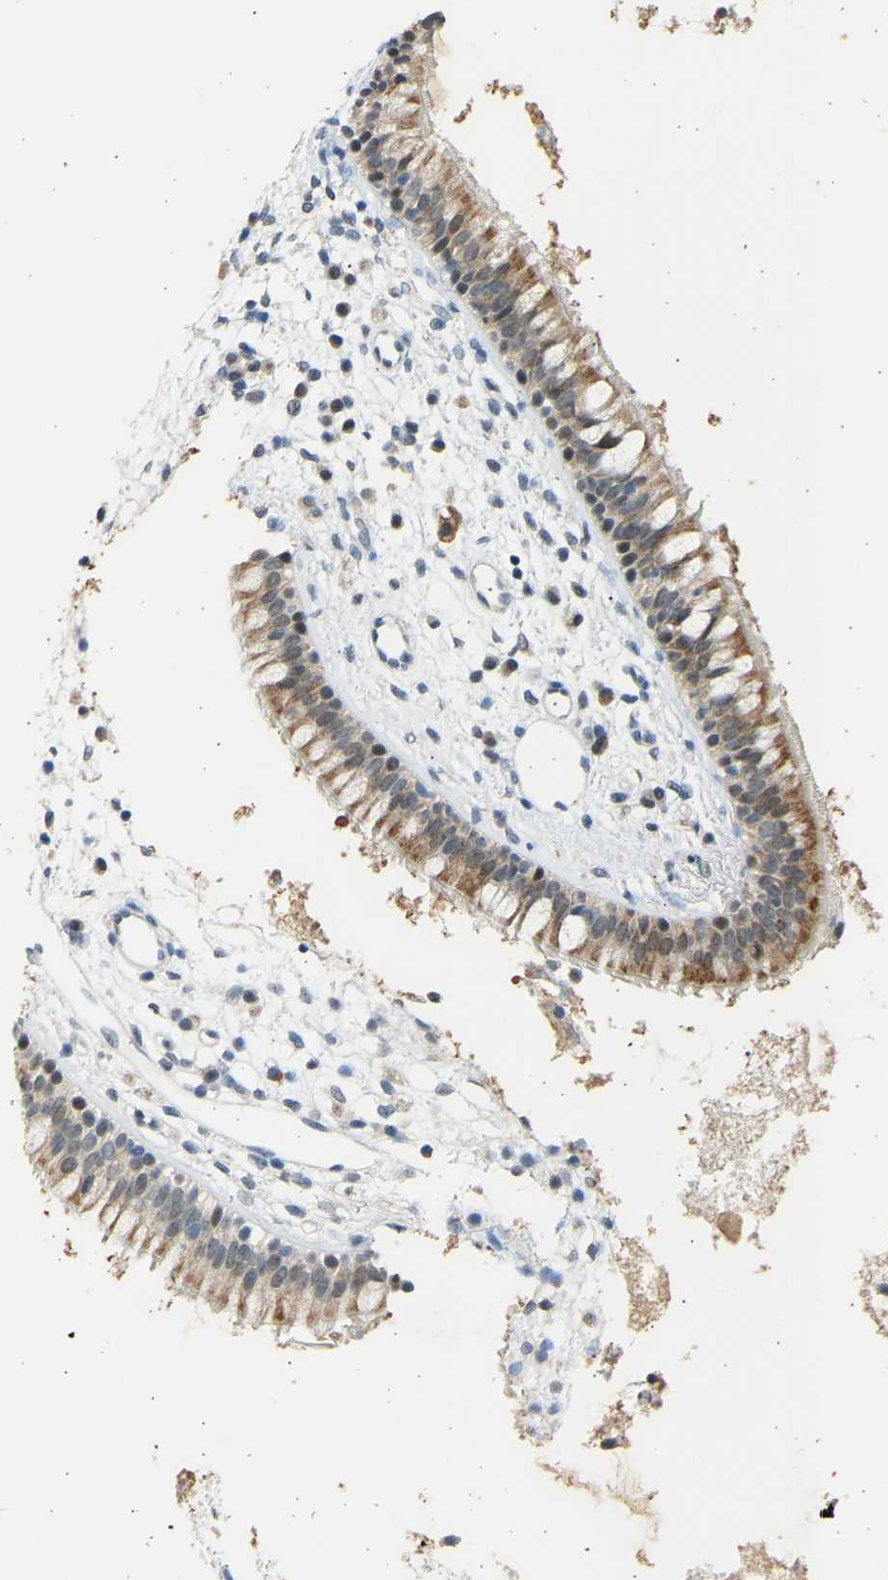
{"staining": {"intensity": "moderate", "quantity": ">75%", "location": "cytoplasmic/membranous"}, "tissue": "nasopharynx", "cell_type": "Respiratory epithelial cells", "image_type": "normal", "snomed": [{"axis": "morphology", "description": "Normal tissue, NOS"}, {"axis": "topography", "description": "Nasopharynx"}], "caption": "Immunohistochemical staining of normal nasopharynx reveals >75% levels of moderate cytoplasmic/membranous protein staining in about >75% of respiratory epithelial cells. (Stains: DAB in brown, nuclei in blue, Microscopy: brightfield microscopy at high magnification).", "gene": "BIRC2", "patient": {"sex": "male", "age": 21}}